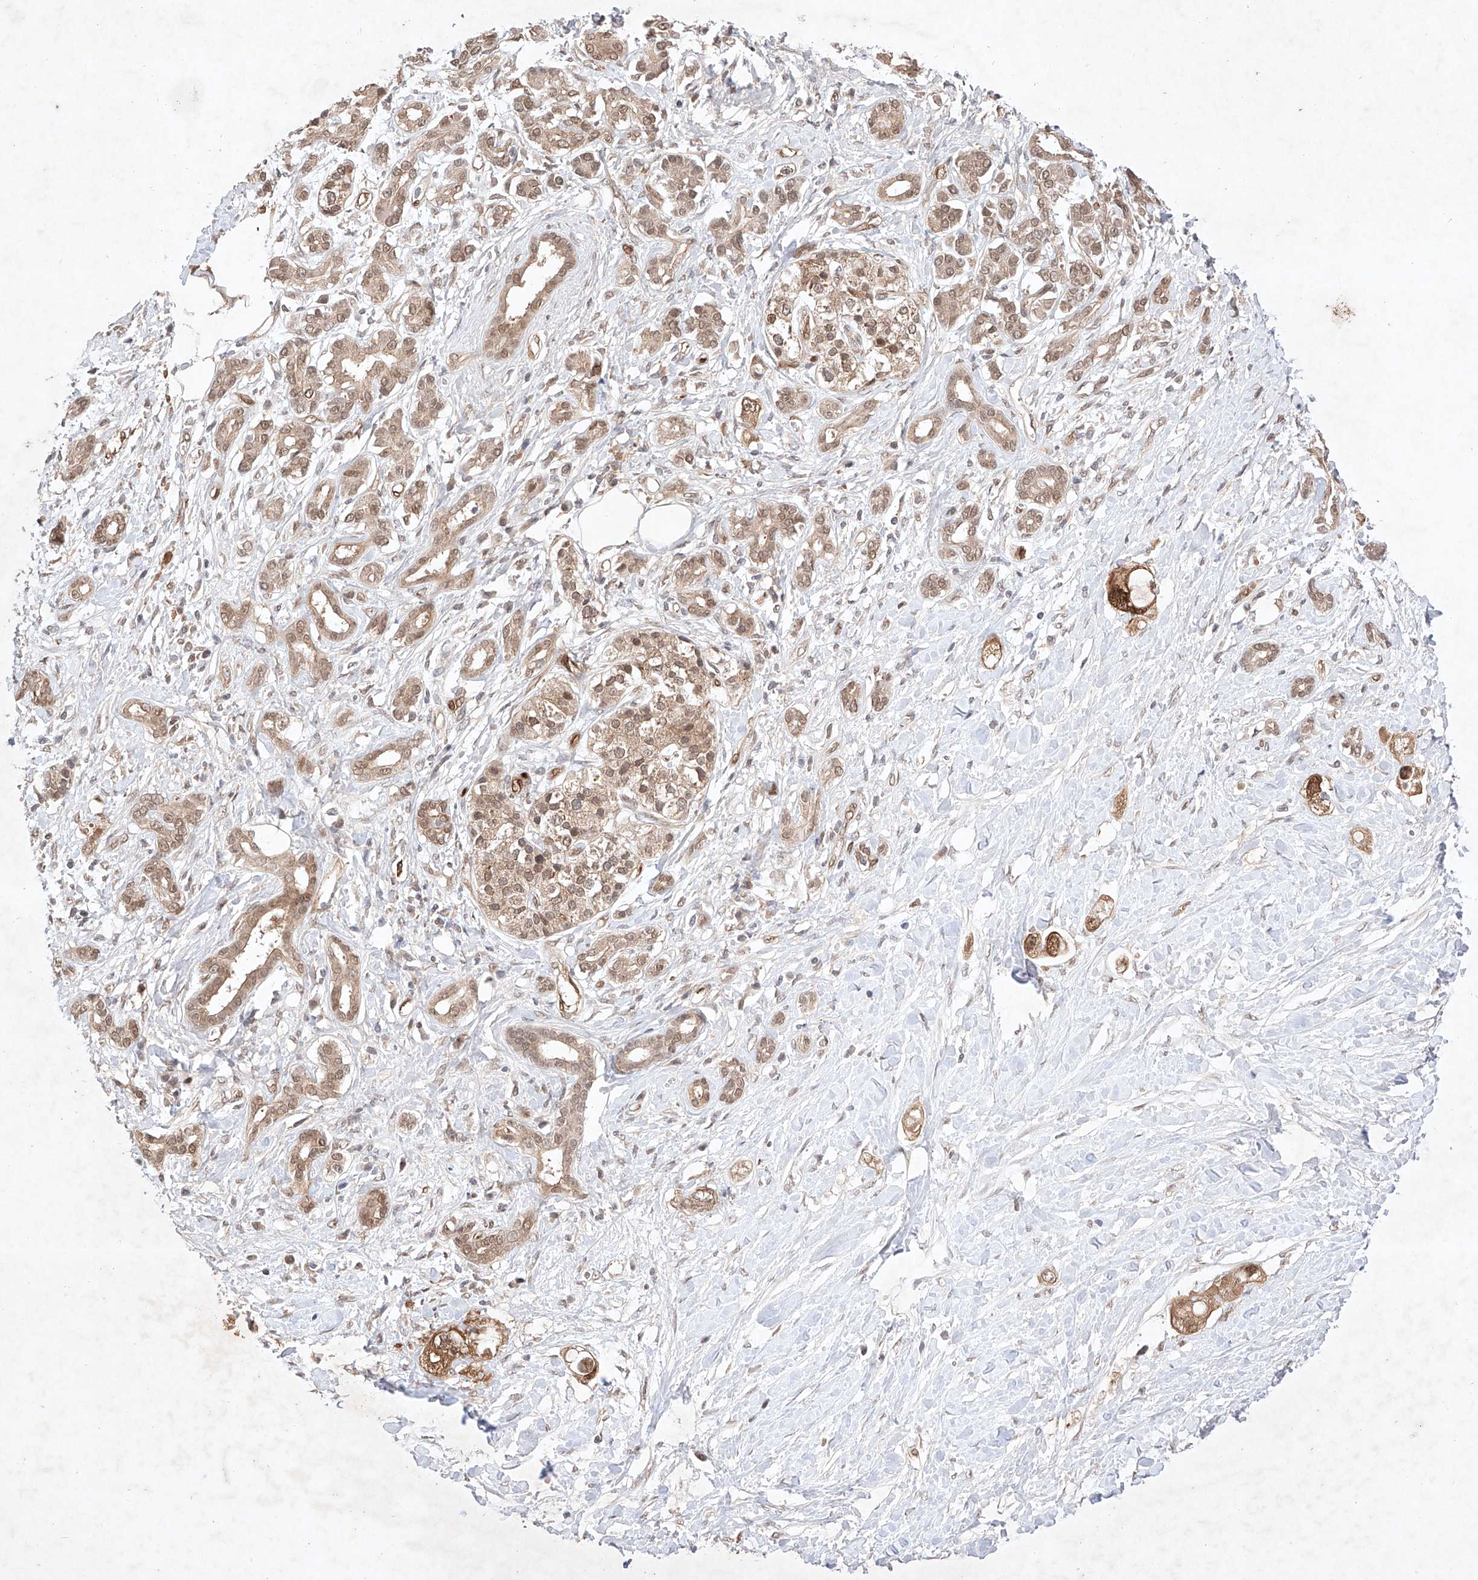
{"staining": {"intensity": "moderate", "quantity": ">75%", "location": "cytoplasmic/membranous,nuclear"}, "tissue": "pancreatic cancer", "cell_type": "Tumor cells", "image_type": "cancer", "snomed": [{"axis": "morphology", "description": "Adenocarcinoma, NOS"}, {"axis": "topography", "description": "Pancreas"}], "caption": "Pancreatic cancer was stained to show a protein in brown. There is medium levels of moderate cytoplasmic/membranous and nuclear staining in approximately >75% of tumor cells. (Brightfield microscopy of DAB IHC at high magnification).", "gene": "ZNF124", "patient": {"sex": "female", "age": 56}}